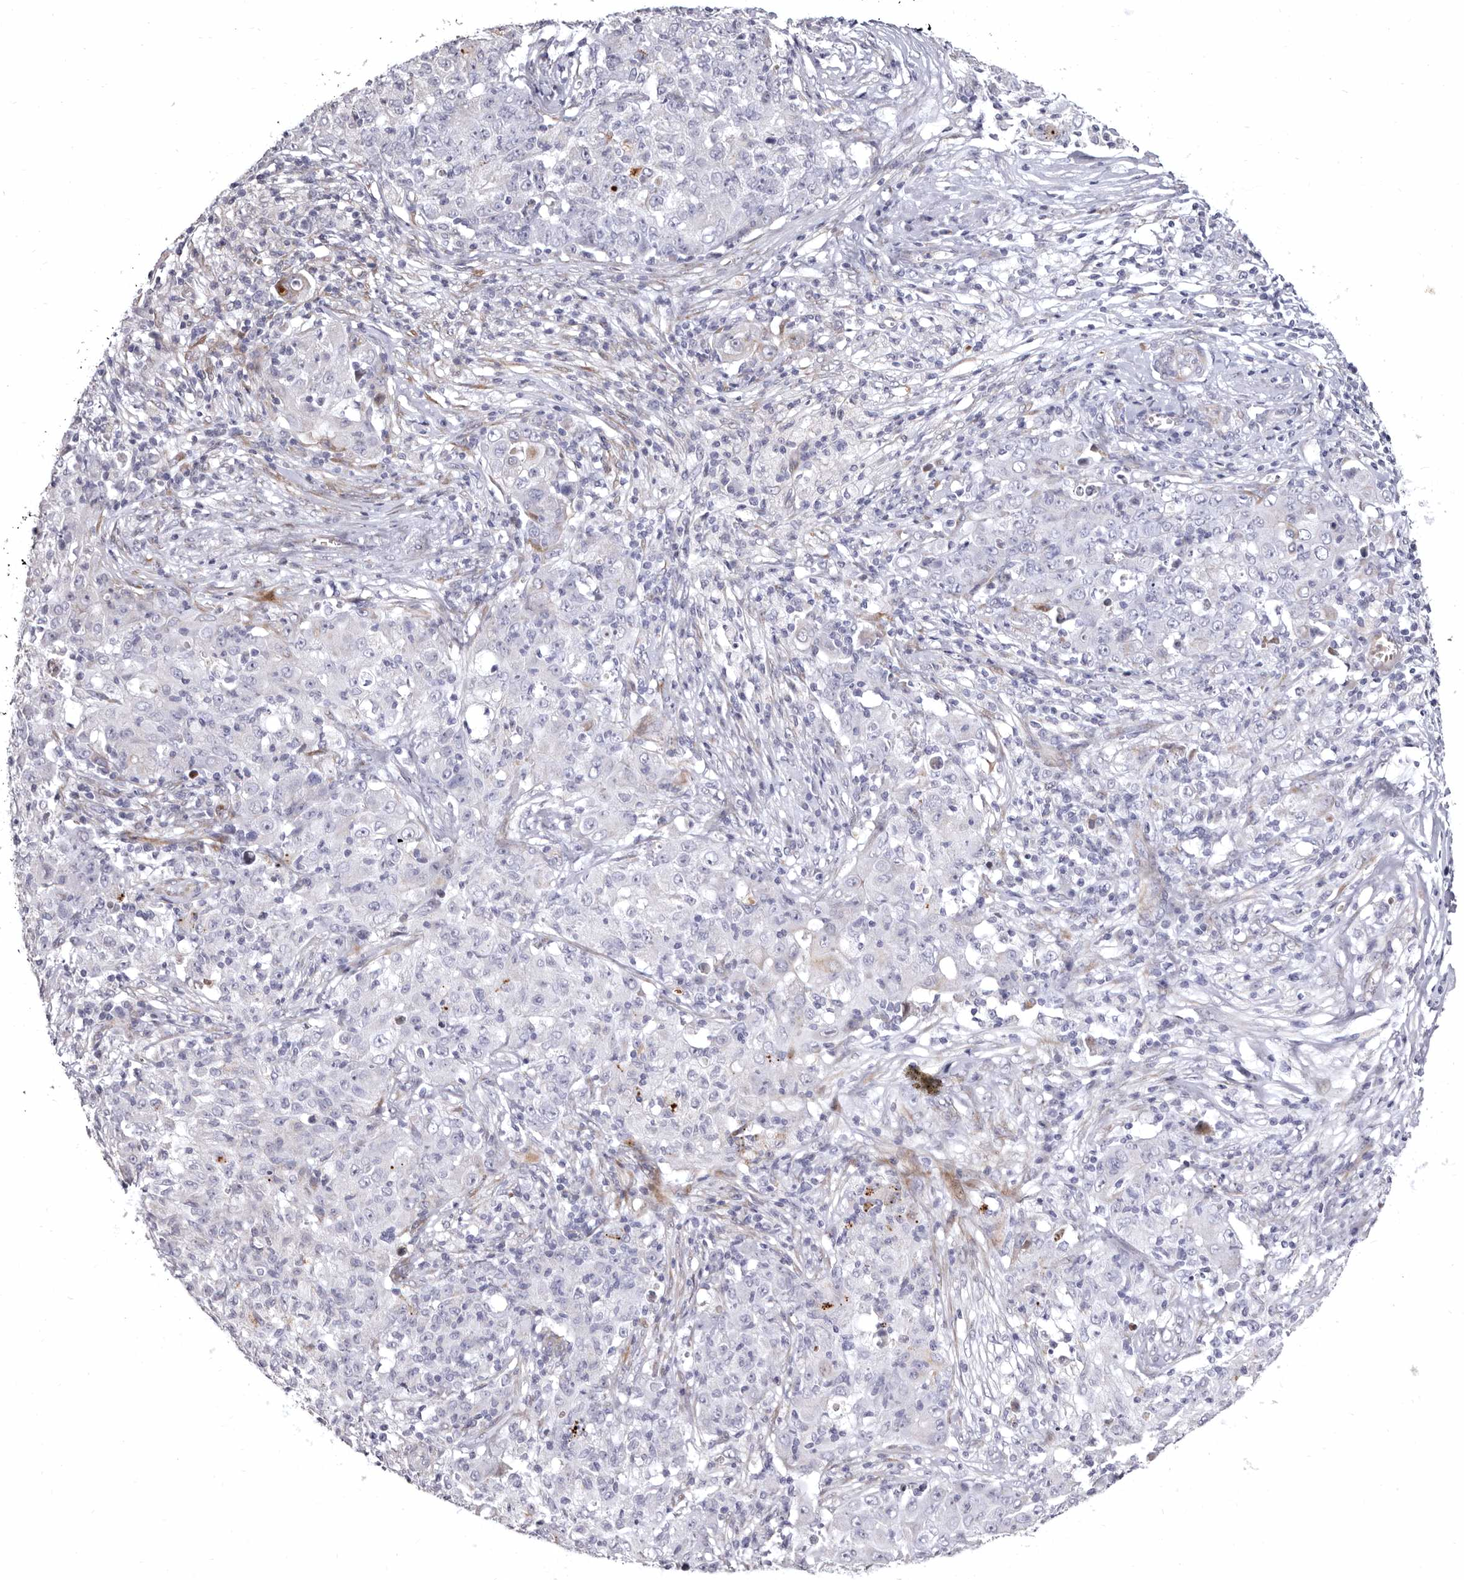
{"staining": {"intensity": "negative", "quantity": "none", "location": "none"}, "tissue": "ovarian cancer", "cell_type": "Tumor cells", "image_type": "cancer", "snomed": [{"axis": "morphology", "description": "Carcinoma, endometroid"}, {"axis": "topography", "description": "Ovary"}], "caption": "Protein analysis of ovarian cancer displays no significant expression in tumor cells. The staining was performed using DAB to visualize the protein expression in brown, while the nuclei were stained in blue with hematoxylin (Magnification: 20x).", "gene": "AIDA", "patient": {"sex": "female", "age": 42}}